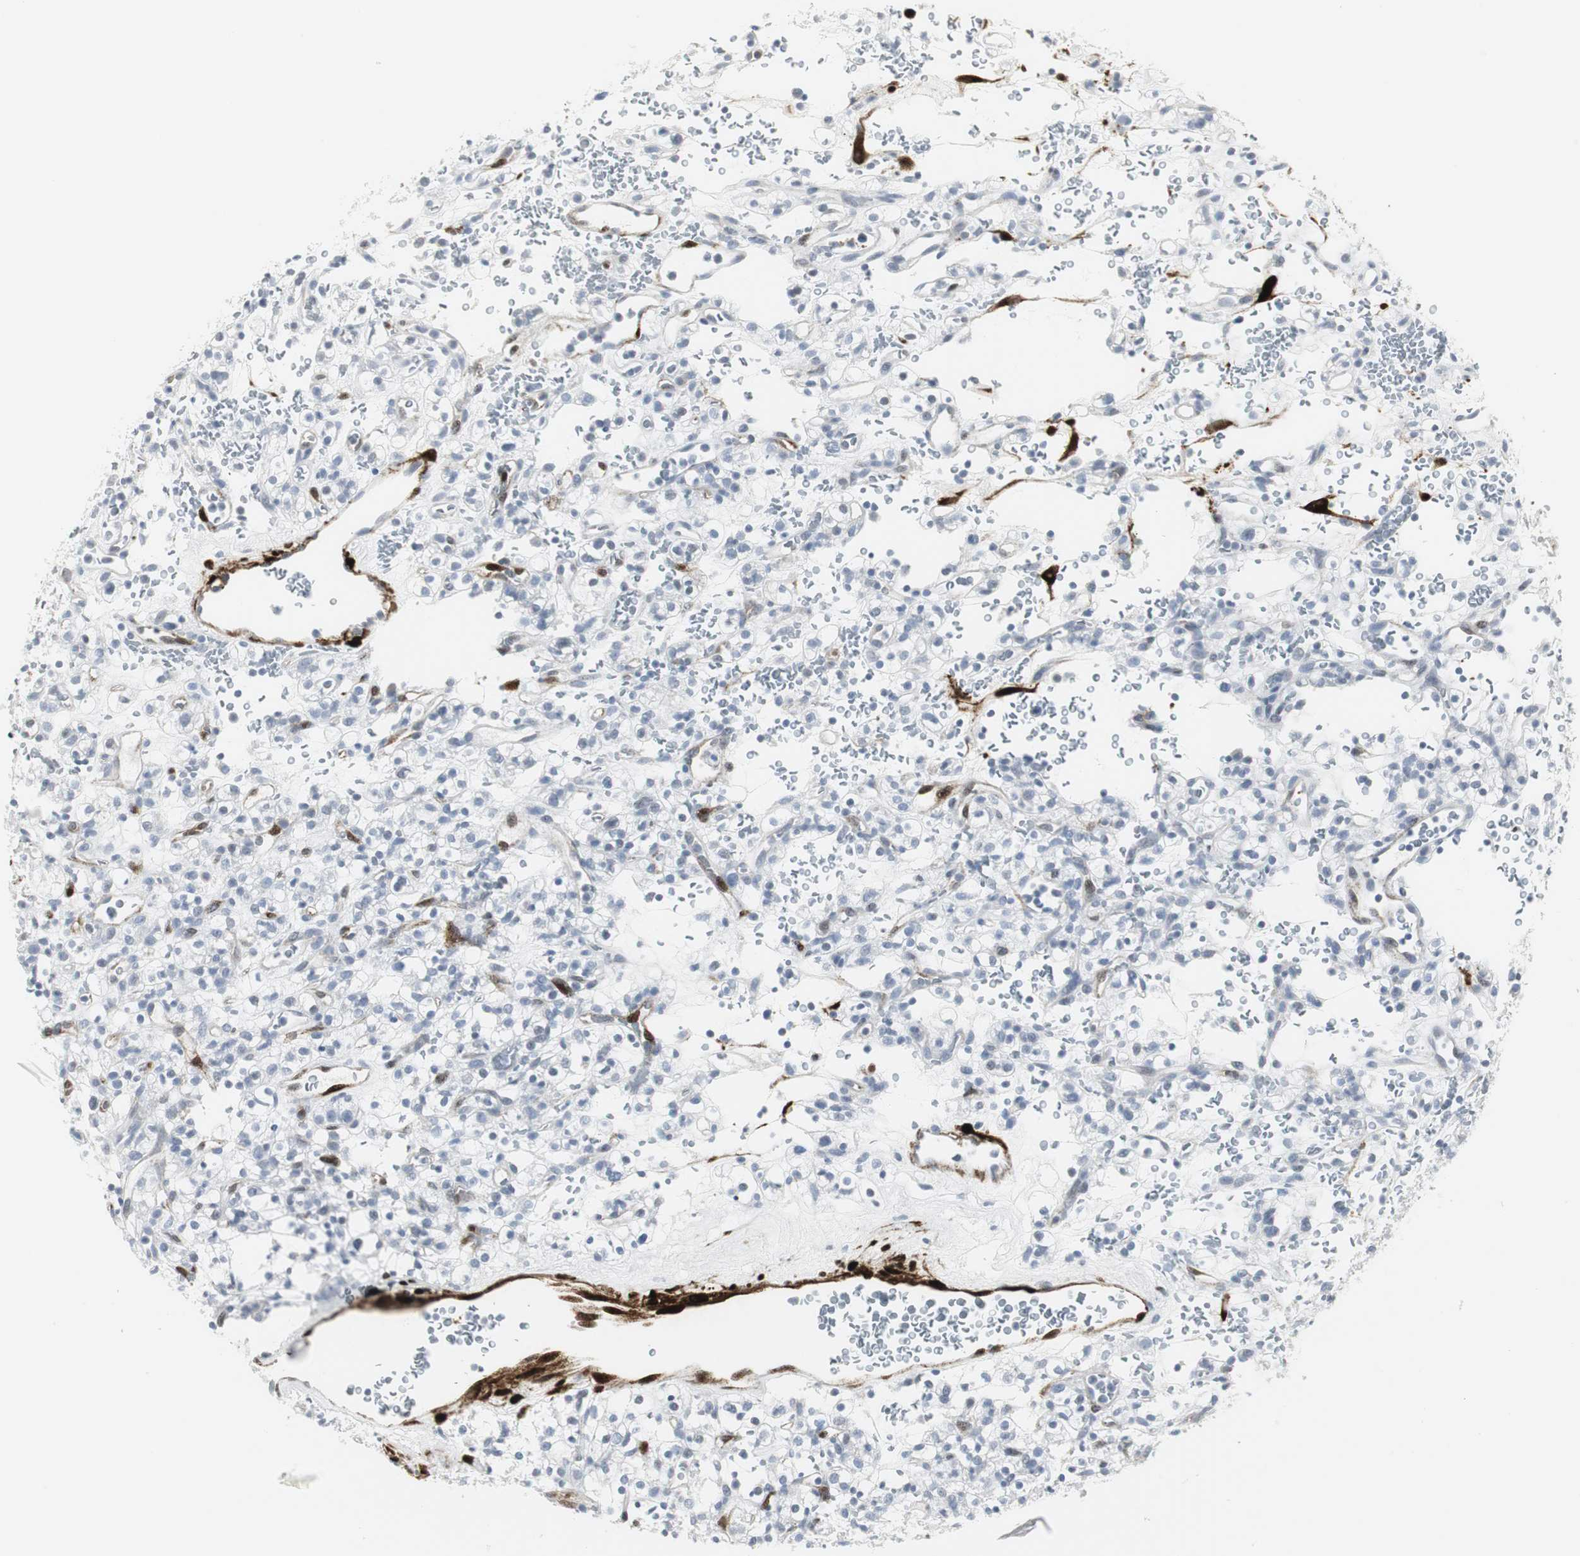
{"staining": {"intensity": "negative", "quantity": "none", "location": "none"}, "tissue": "renal cancer", "cell_type": "Tumor cells", "image_type": "cancer", "snomed": [{"axis": "morphology", "description": "Normal tissue, NOS"}, {"axis": "morphology", "description": "Adenocarcinoma, NOS"}, {"axis": "topography", "description": "Kidney"}], "caption": "Immunohistochemistry (IHC) of renal cancer shows no staining in tumor cells. (Stains: DAB (3,3'-diaminobenzidine) IHC with hematoxylin counter stain, Microscopy: brightfield microscopy at high magnification).", "gene": "PPP1R14A", "patient": {"sex": "female", "age": 72}}